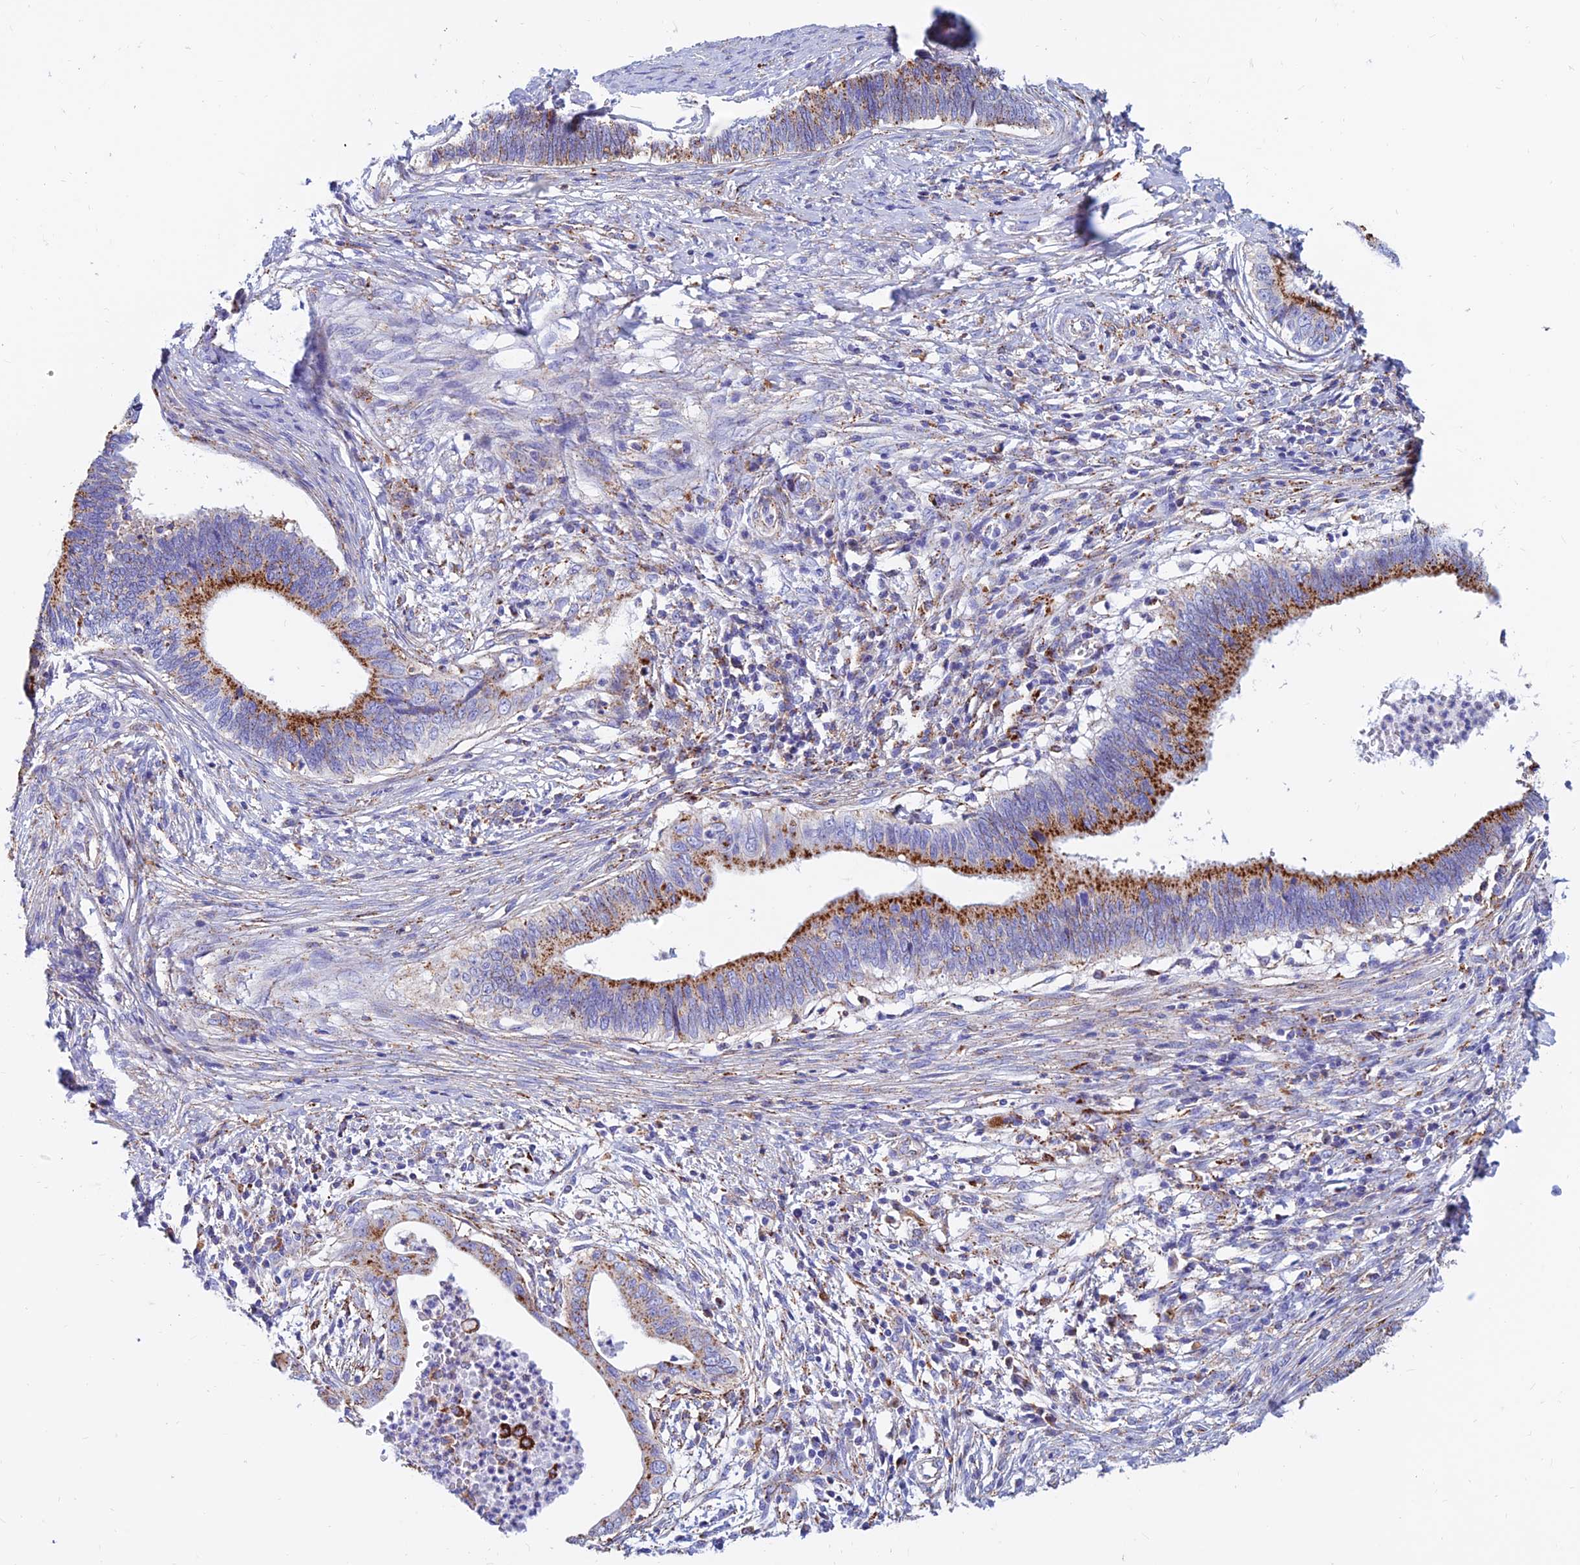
{"staining": {"intensity": "strong", "quantity": "25%-75%", "location": "cytoplasmic/membranous"}, "tissue": "cervical cancer", "cell_type": "Tumor cells", "image_type": "cancer", "snomed": [{"axis": "morphology", "description": "Adenocarcinoma, NOS"}, {"axis": "topography", "description": "Cervix"}], "caption": "Adenocarcinoma (cervical) was stained to show a protein in brown. There is high levels of strong cytoplasmic/membranous positivity in approximately 25%-75% of tumor cells.", "gene": "SPNS1", "patient": {"sex": "female", "age": 42}}